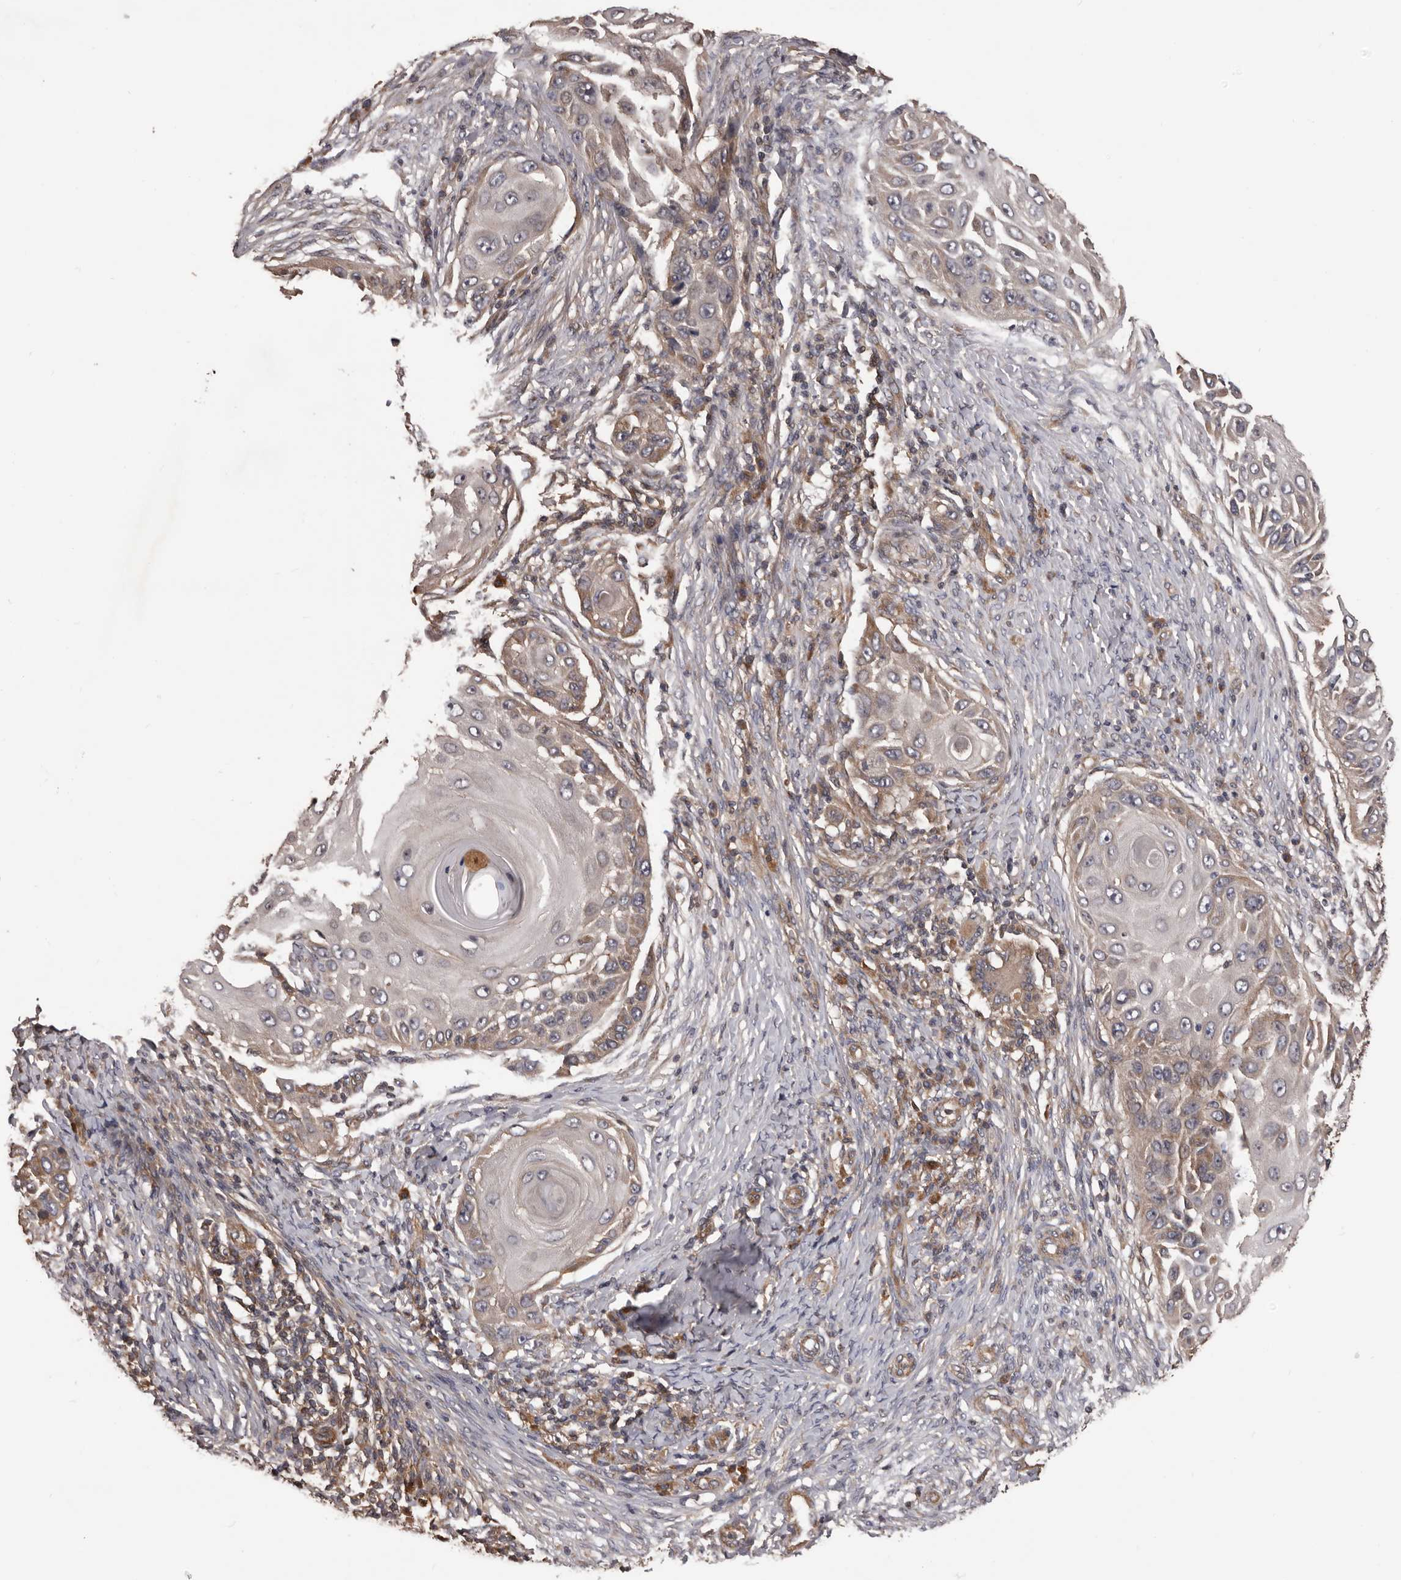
{"staining": {"intensity": "weak", "quantity": "<25%", "location": "cytoplasmic/membranous"}, "tissue": "skin cancer", "cell_type": "Tumor cells", "image_type": "cancer", "snomed": [{"axis": "morphology", "description": "Squamous cell carcinoma, NOS"}, {"axis": "topography", "description": "Skin"}], "caption": "DAB (3,3'-diaminobenzidine) immunohistochemical staining of squamous cell carcinoma (skin) displays no significant positivity in tumor cells.", "gene": "ADAMTS2", "patient": {"sex": "female", "age": 44}}